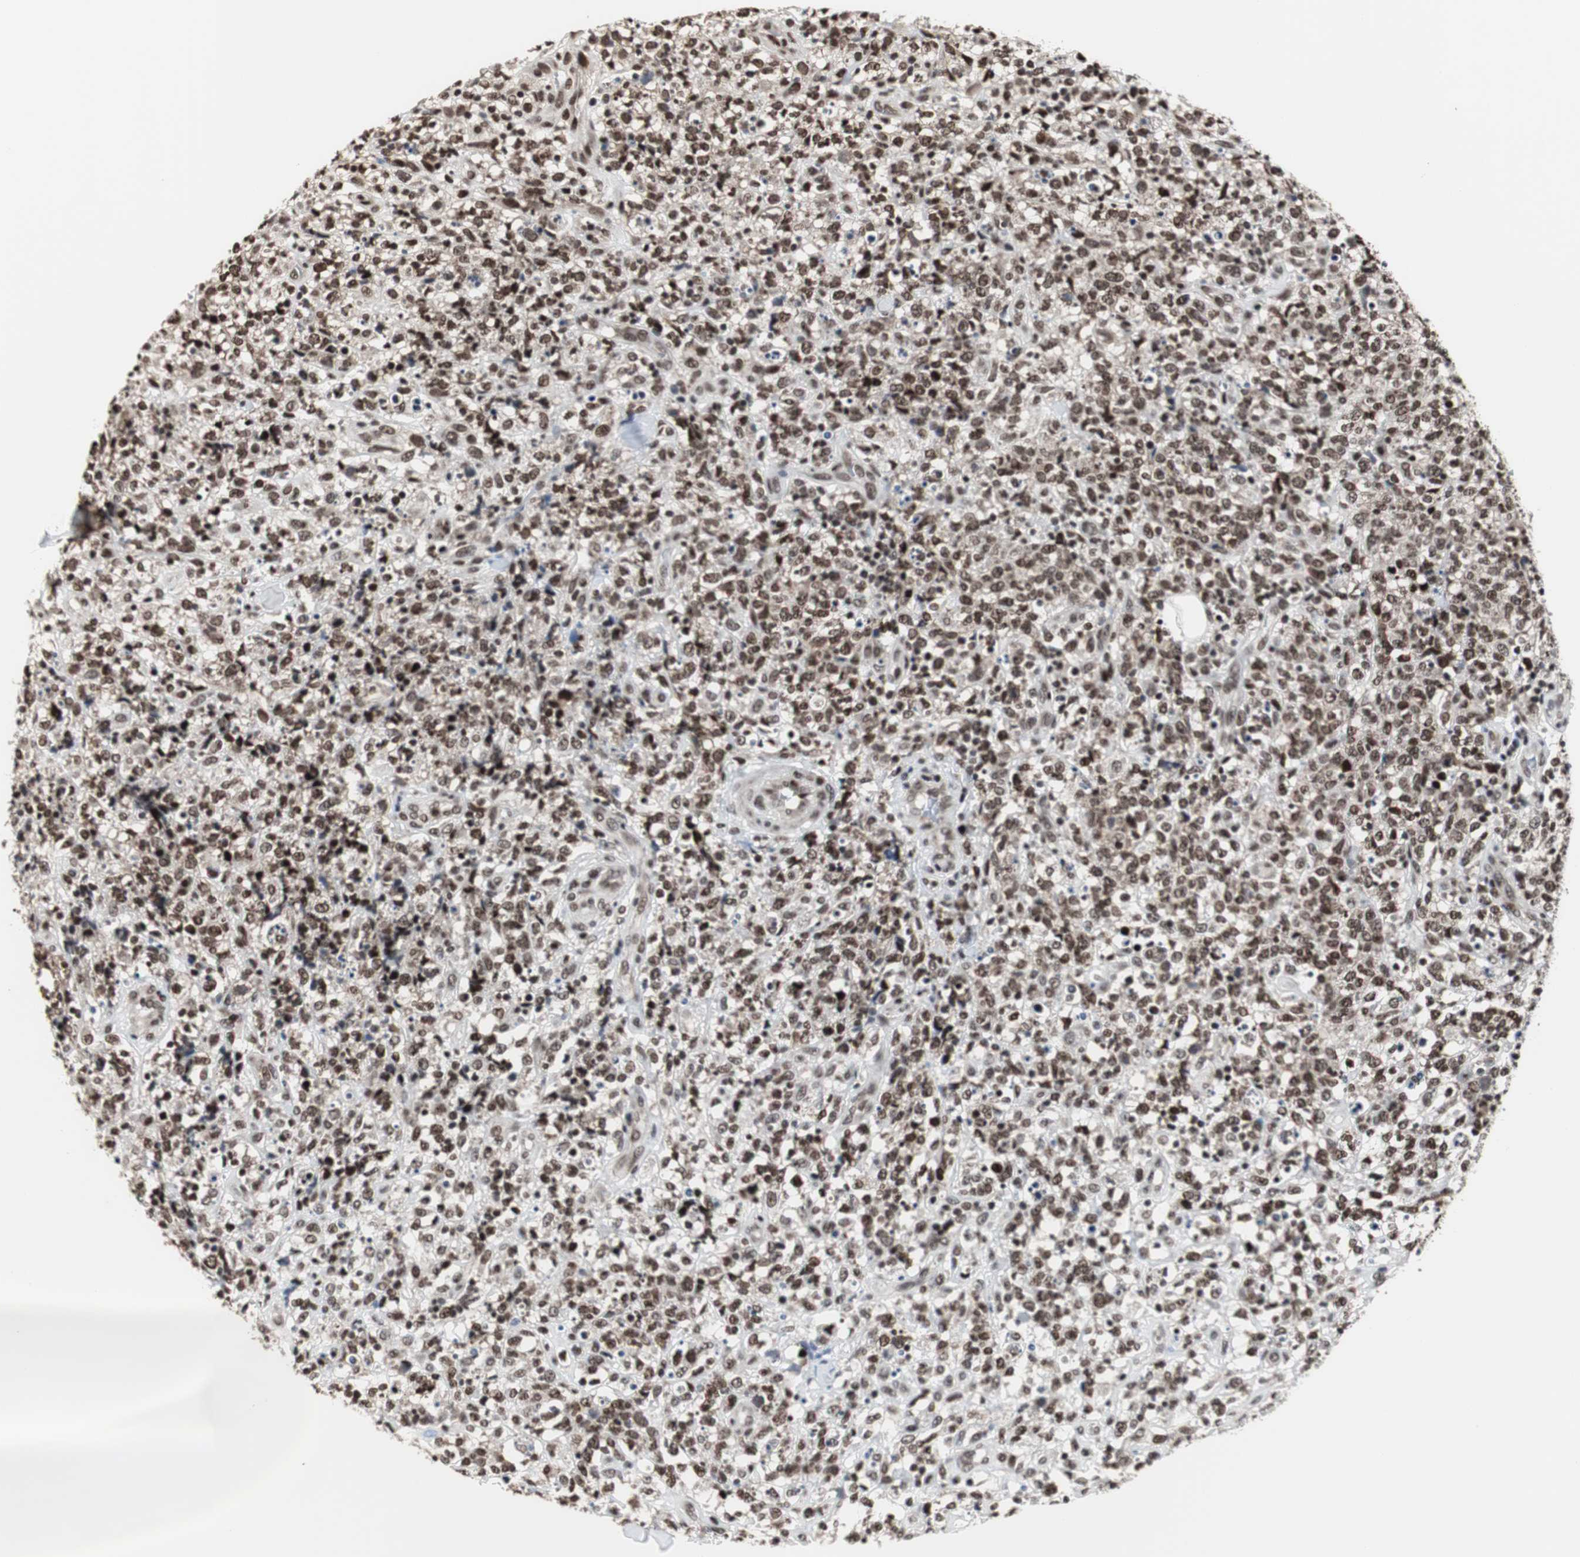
{"staining": {"intensity": "strong", "quantity": ">75%", "location": "nuclear"}, "tissue": "lymphoma", "cell_type": "Tumor cells", "image_type": "cancer", "snomed": [{"axis": "morphology", "description": "Malignant lymphoma, non-Hodgkin's type, High grade"}, {"axis": "topography", "description": "Lymph node"}], "caption": "Malignant lymphoma, non-Hodgkin's type (high-grade) stained for a protein shows strong nuclear positivity in tumor cells.", "gene": "CDK9", "patient": {"sex": "female", "age": 73}}